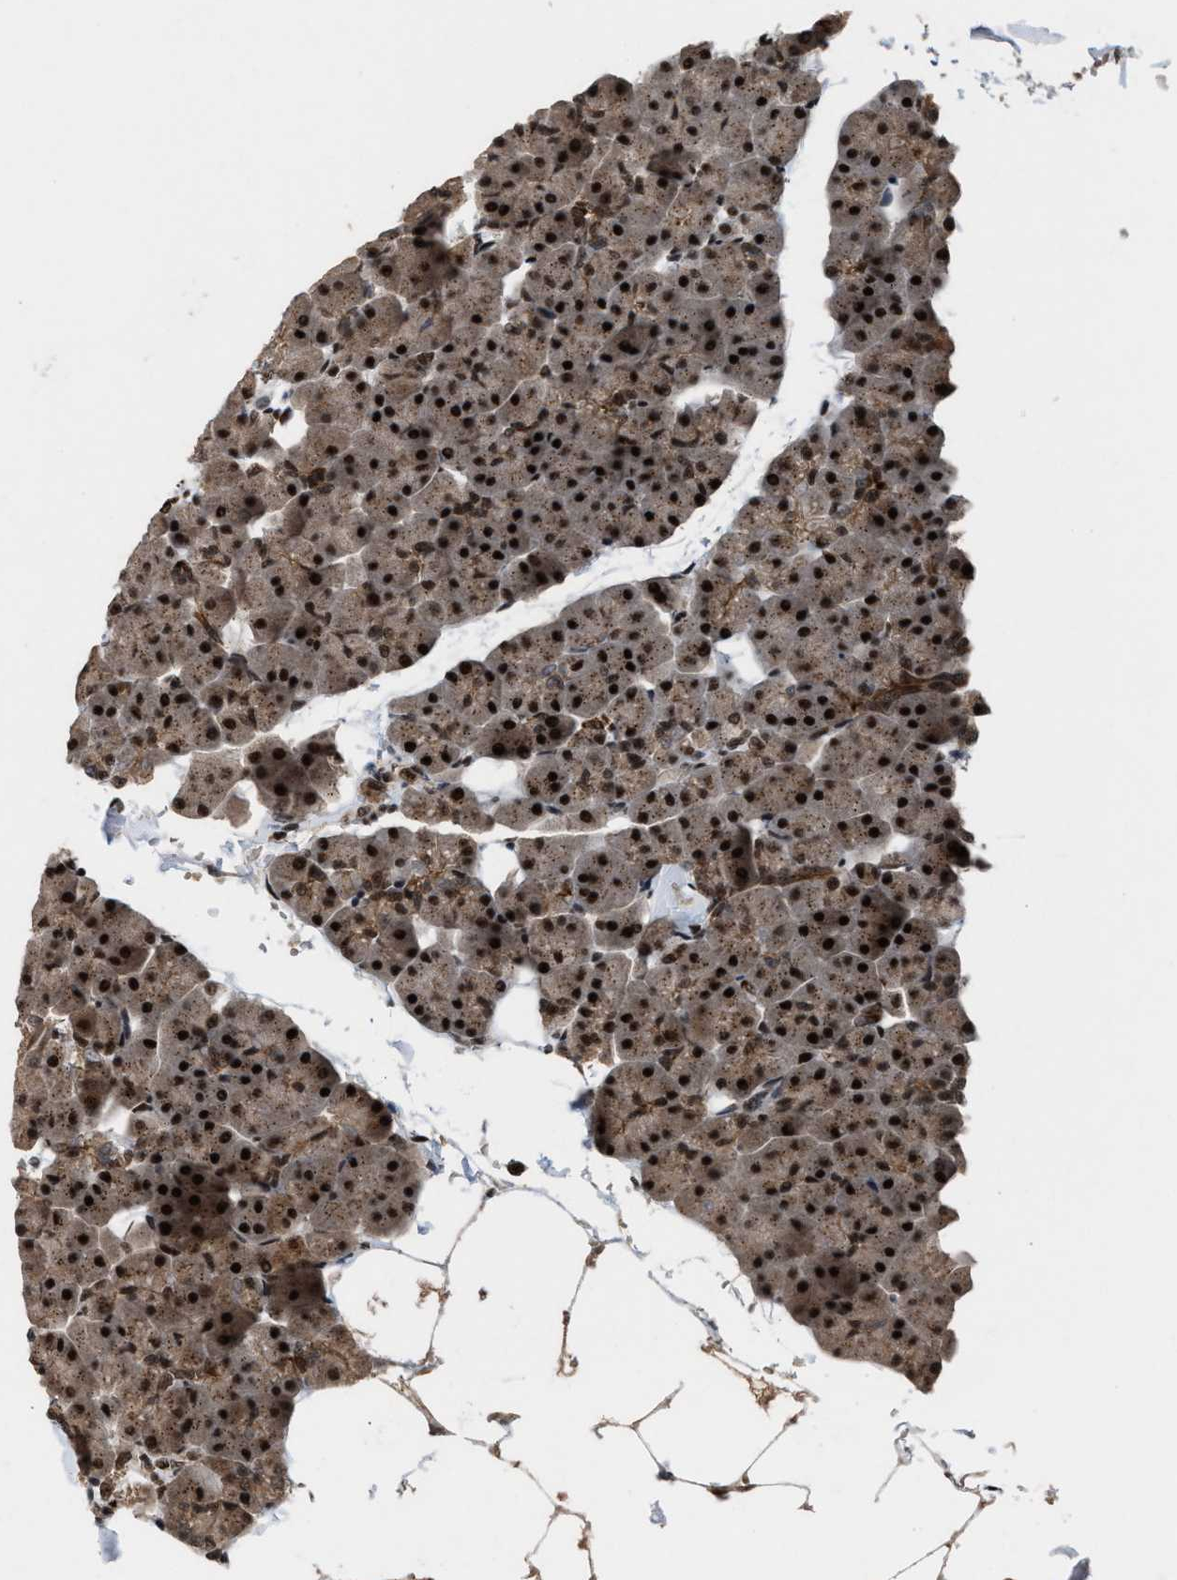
{"staining": {"intensity": "strong", "quantity": ">75%", "location": "cytoplasmic/membranous,nuclear"}, "tissue": "pancreas", "cell_type": "Exocrine glandular cells", "image_type": "normal", "snomed": [{"axis": "morphology", "description": "Normal tissue, NOS"}, {"axis": "topography", "description": "Pancreas"}], "caption": "Human pancreas stained for a protein (brown) displays strong cytoplasmic/membranous,nuclear positive expression in about >75% of exocrine glandular cells.", "gene": "PRPF4", "patient": {"sex": "male", "age": 35}}